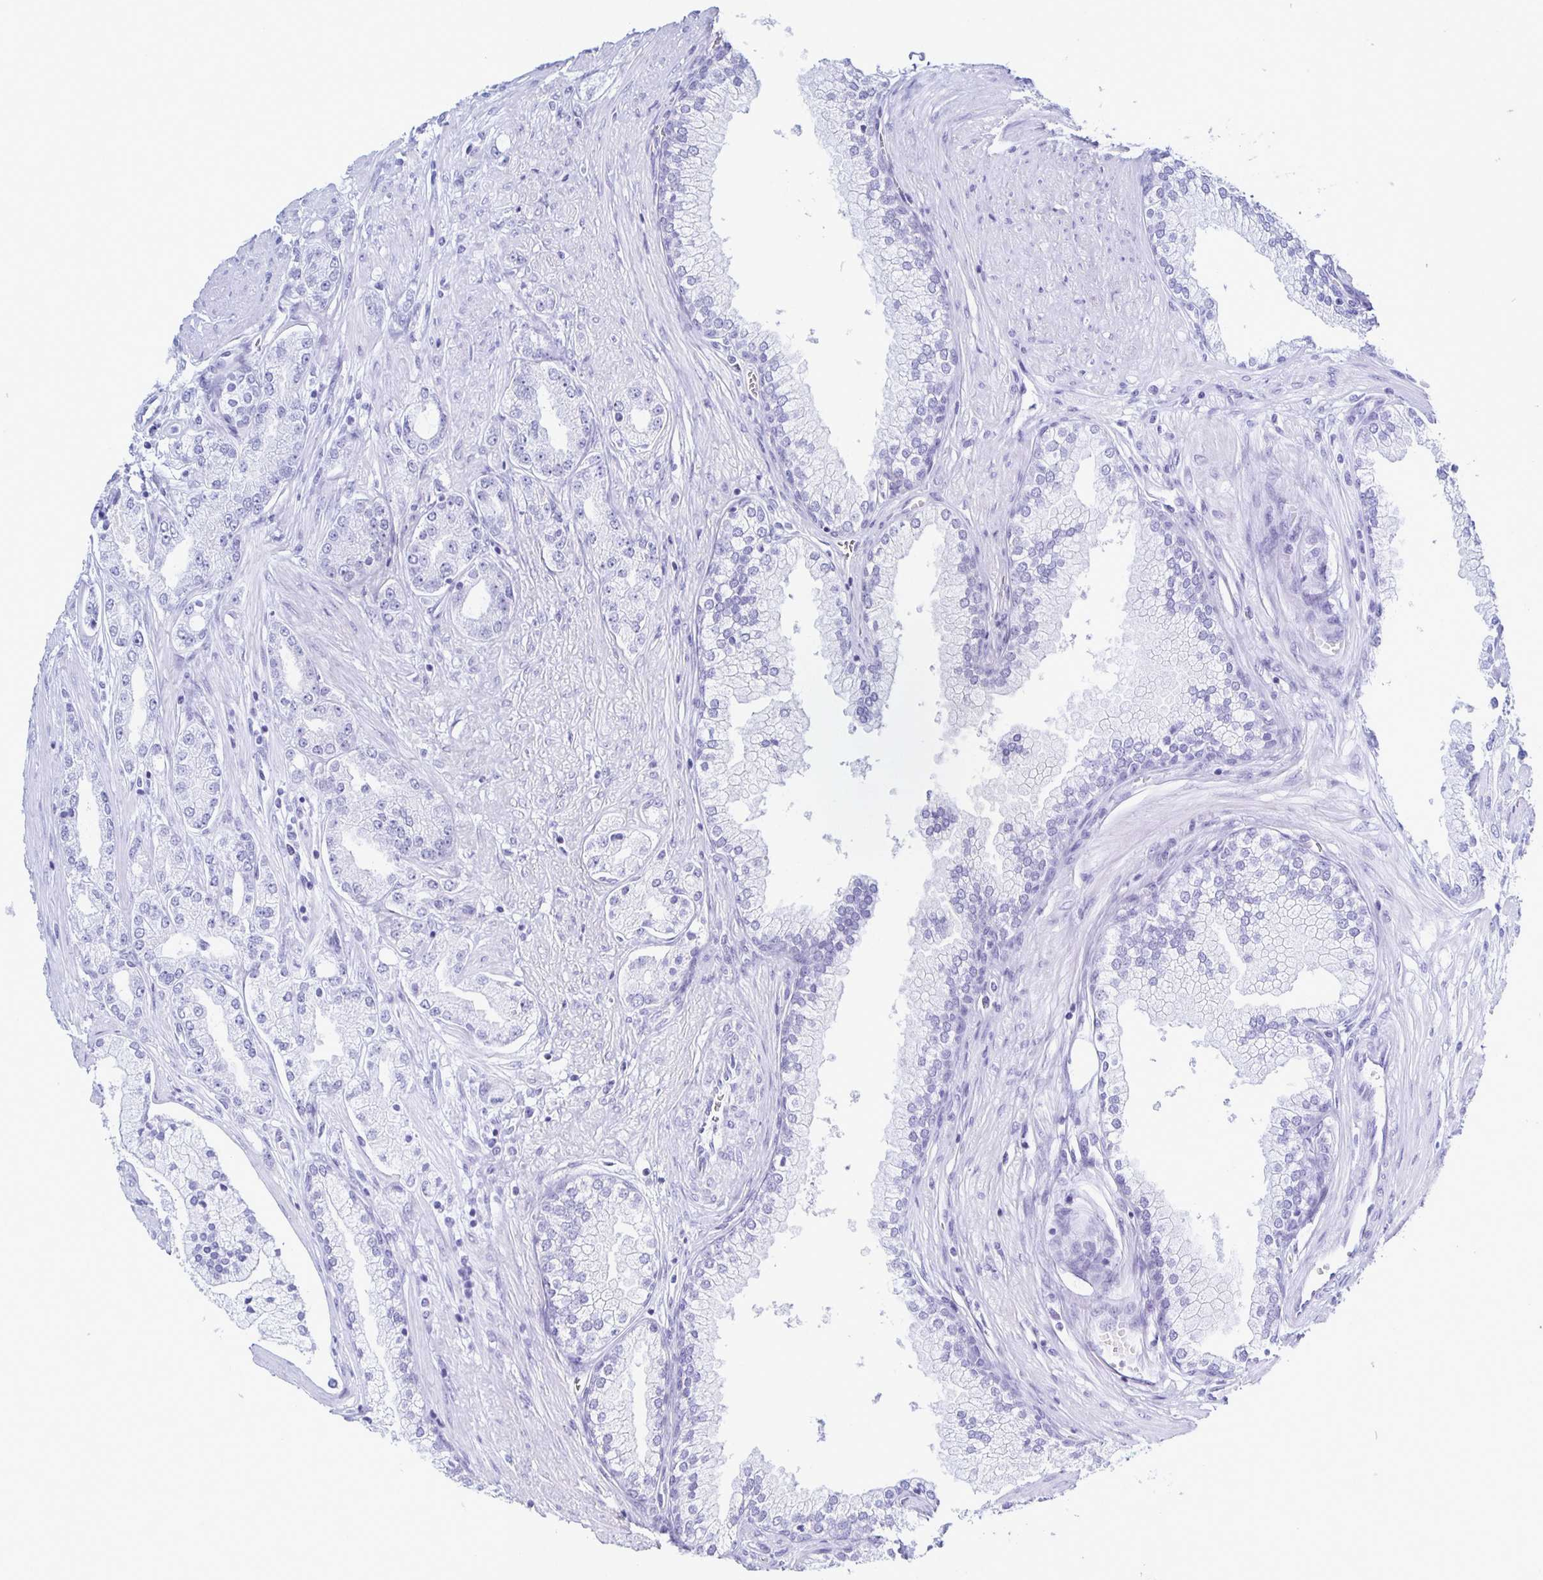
{"staining": {"intensity": "negative", "quantity": "none", "location": "none"}, "tissue": "prostate cancer", "cell_type": "Tumor cells", "image_type": "cancer", "snomed": [{"axis": "morphology", "description": "Adenocarcinoma, High grade"}, {"axis": "topography", "description": "Prostate"}], "caption": "High magnification brightfield microscopy of adenocarcinoma (high-grade) (prostate) stained with DAB (brown) and counterstained with hematoxylin (blue): tumor cells show no significant staining.", "gene": "IRF7", "patient": {"sex": "male", "age": 66}}